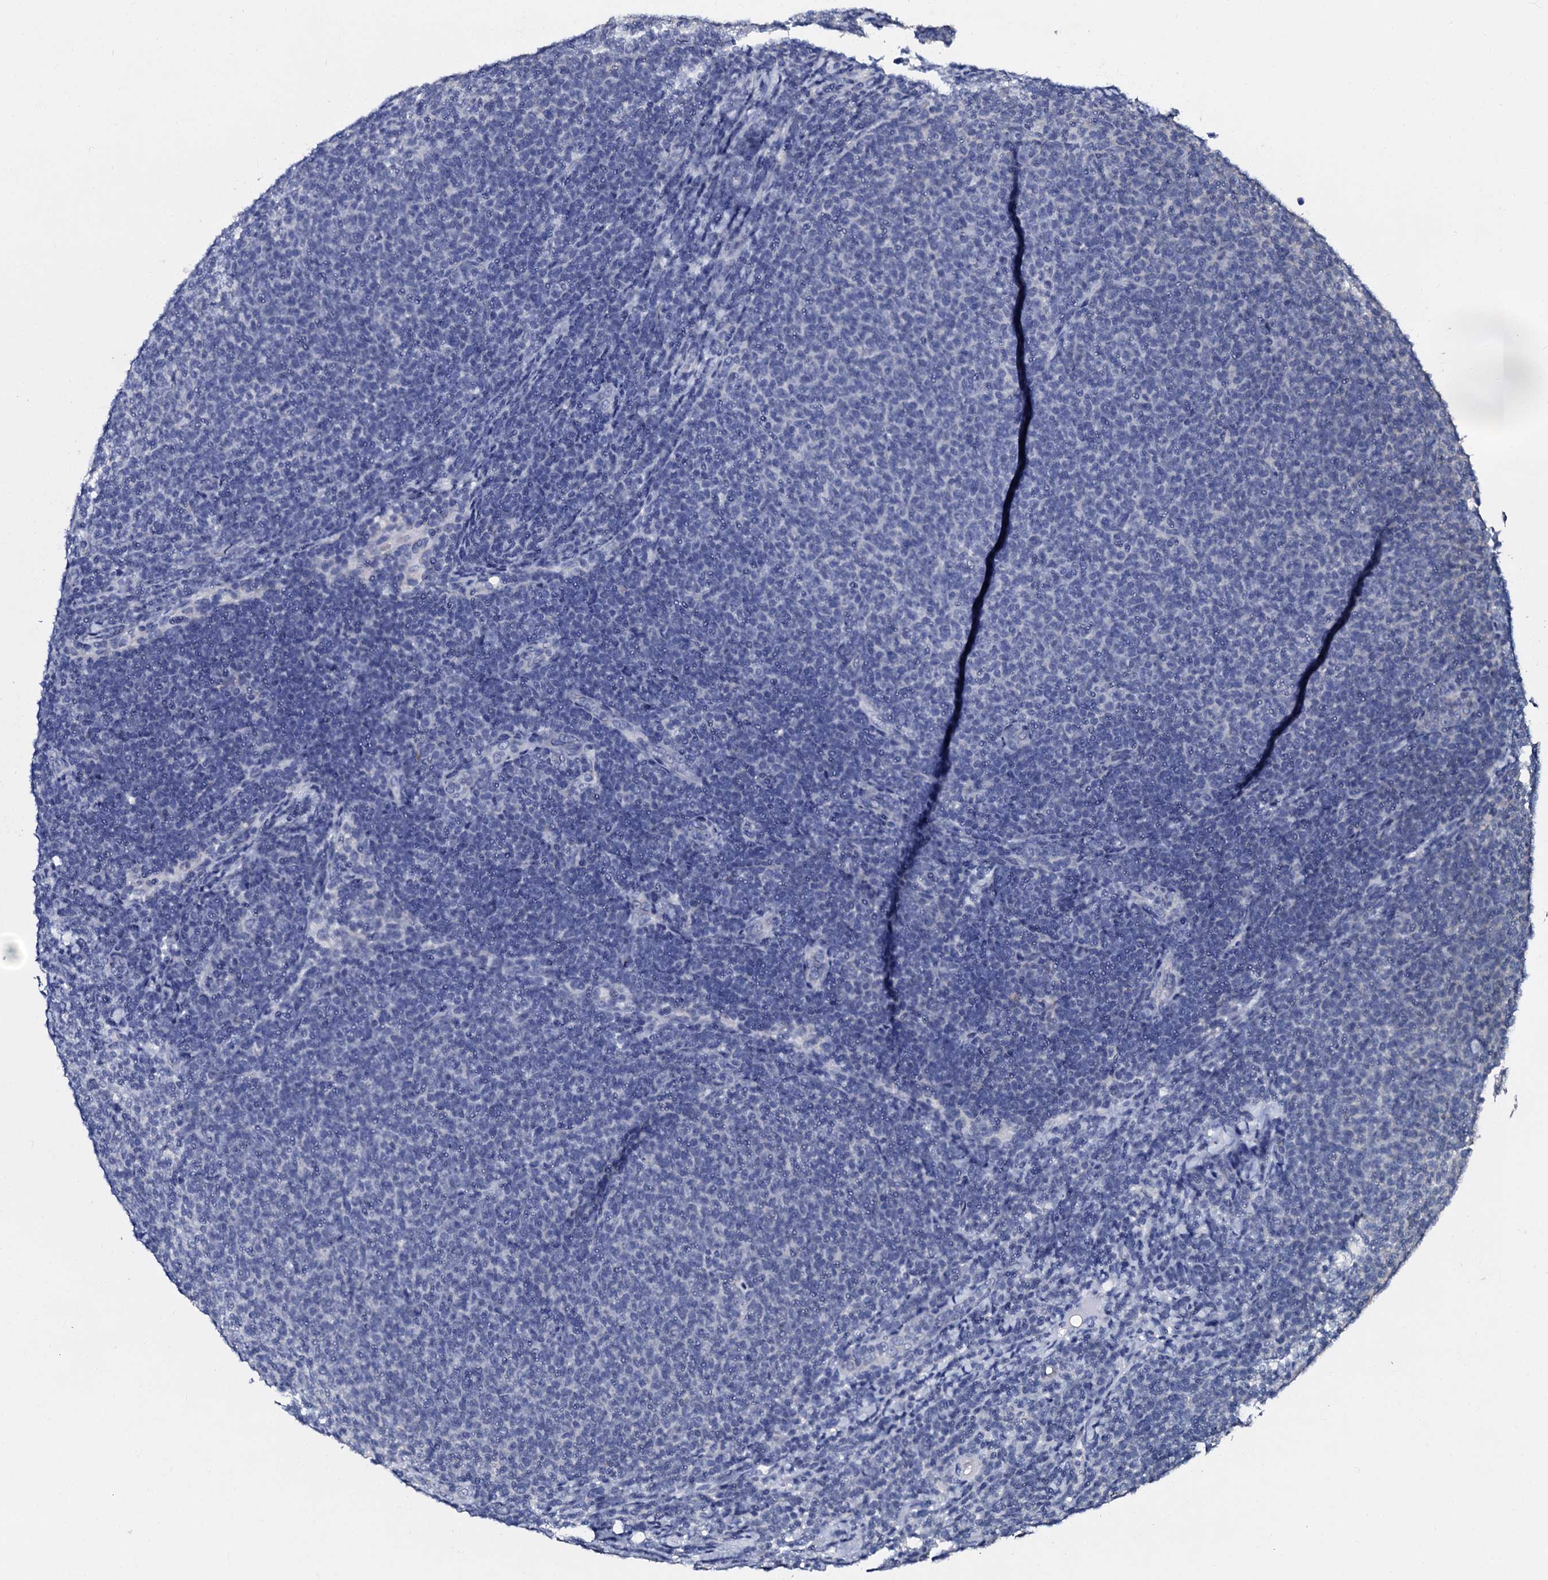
{"staining": {"intensity": "negative", "quantity": "none", "location": "none"}, "tissue": "lymphoma", "cell_type": "Tumor cells", "image_type": "cancer", "snomed": [{"axis": "morphology", "description": "Malignant lymphoma, non-Hodgkin's type, Low grade"}, {"axis": "topography", "description": "Lymph node"}], "caption": "This is an immunohistochemistry (IHC) micrograph of human lymphoma. There is no positivity in tumor cells.", "gene": "SLC37A4", "patient": {"sex": "male", "age": 66}}